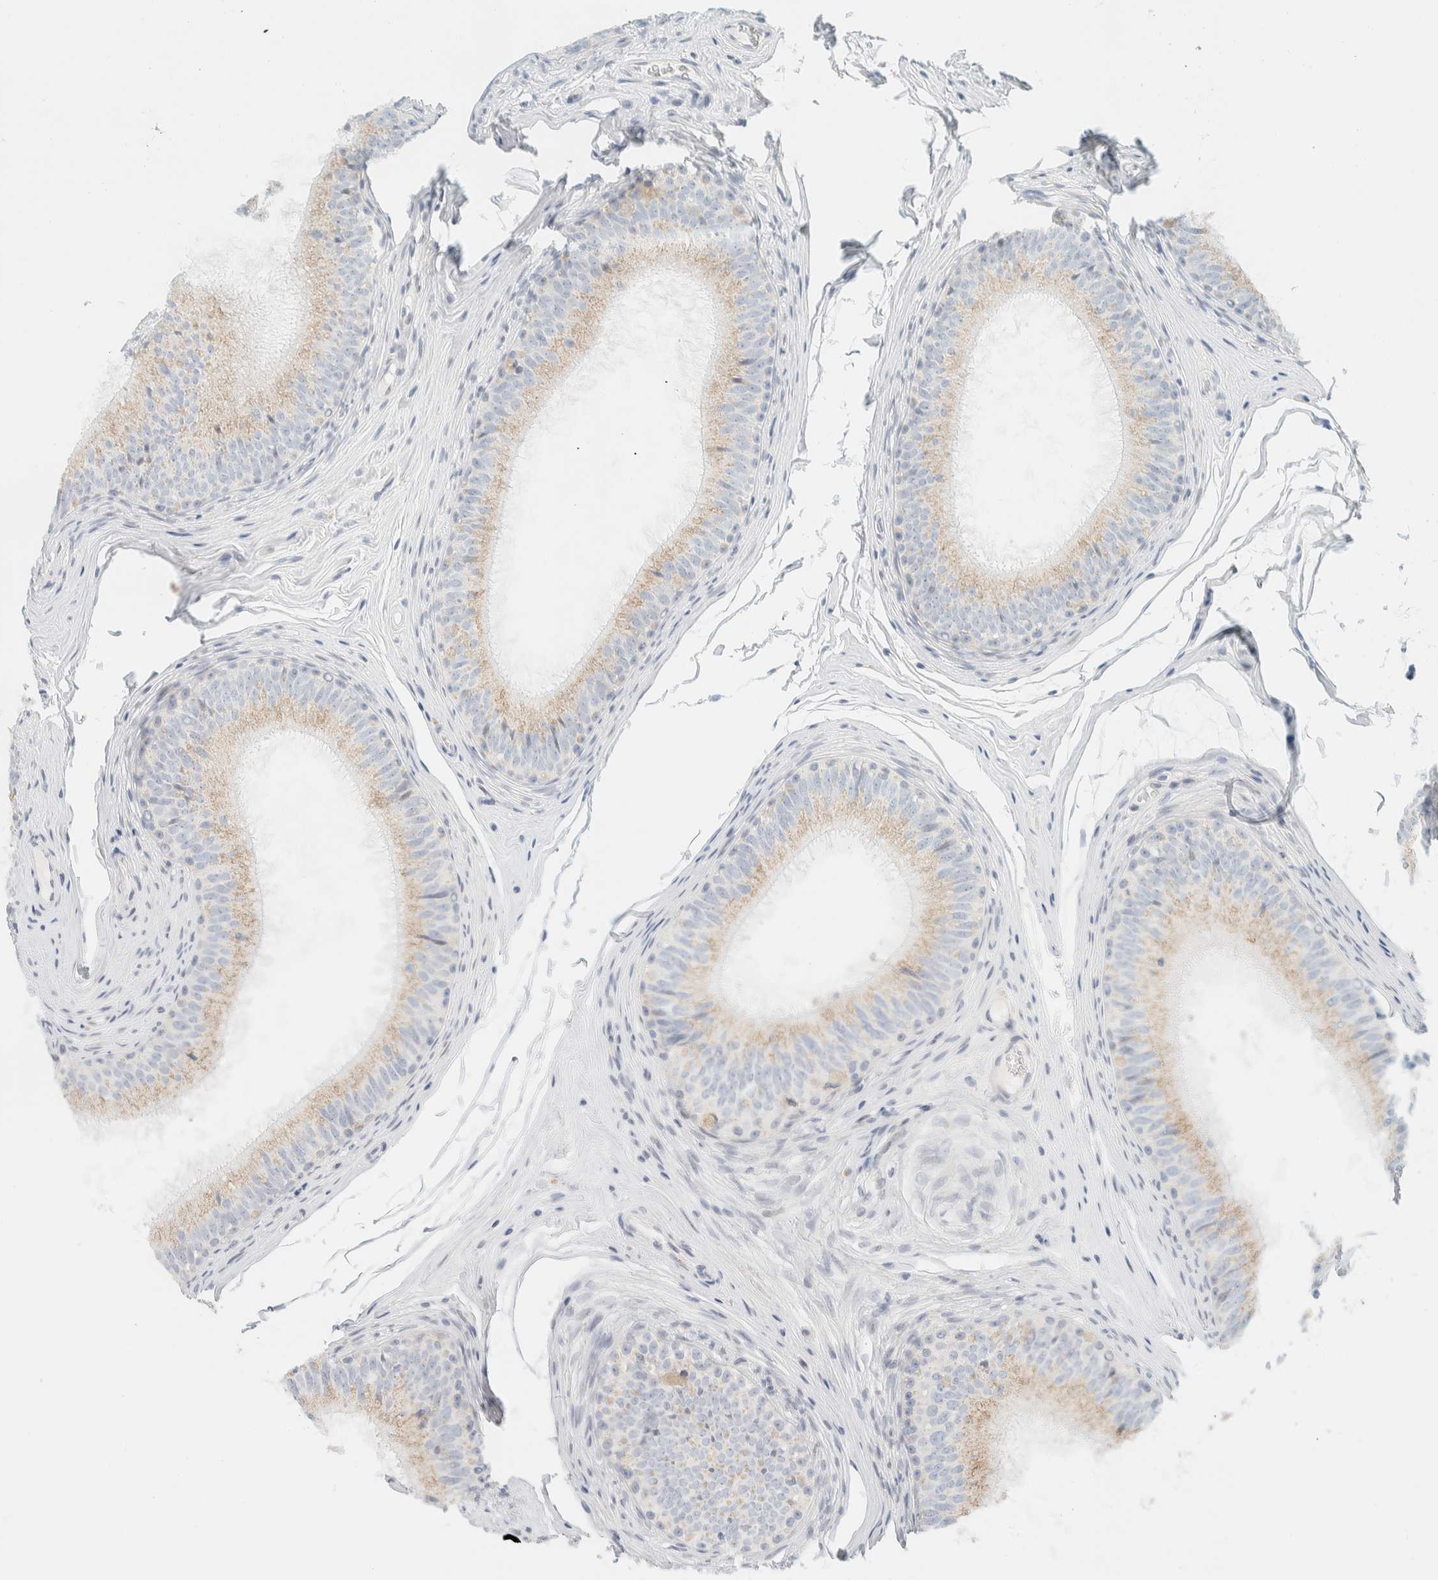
{"staining": {"intensity": "weak", "quantity": ">75%", "location": "cytoplasmic/membranous"}, "tissue": "epididymis", "cell_type": "Glandular cells", "image_type": "normal", "snomed": [{"axis": "morphology", "description": "Normal tissue, NOS"}, {"axis": "topography", "description": "Epididymis"}], "caption": "Immunohistochemistry (IHC) (DAB) staining of benign human epididymis shows weak cytoplasmic/membranous protein staining in approximately >75% of glandular cells. Immunohistochemistry stains the protein of interest in brown and the nuclei are stained blue.", "gene": "SPNS3", "patient": {"sex": "male", "age": 32}}